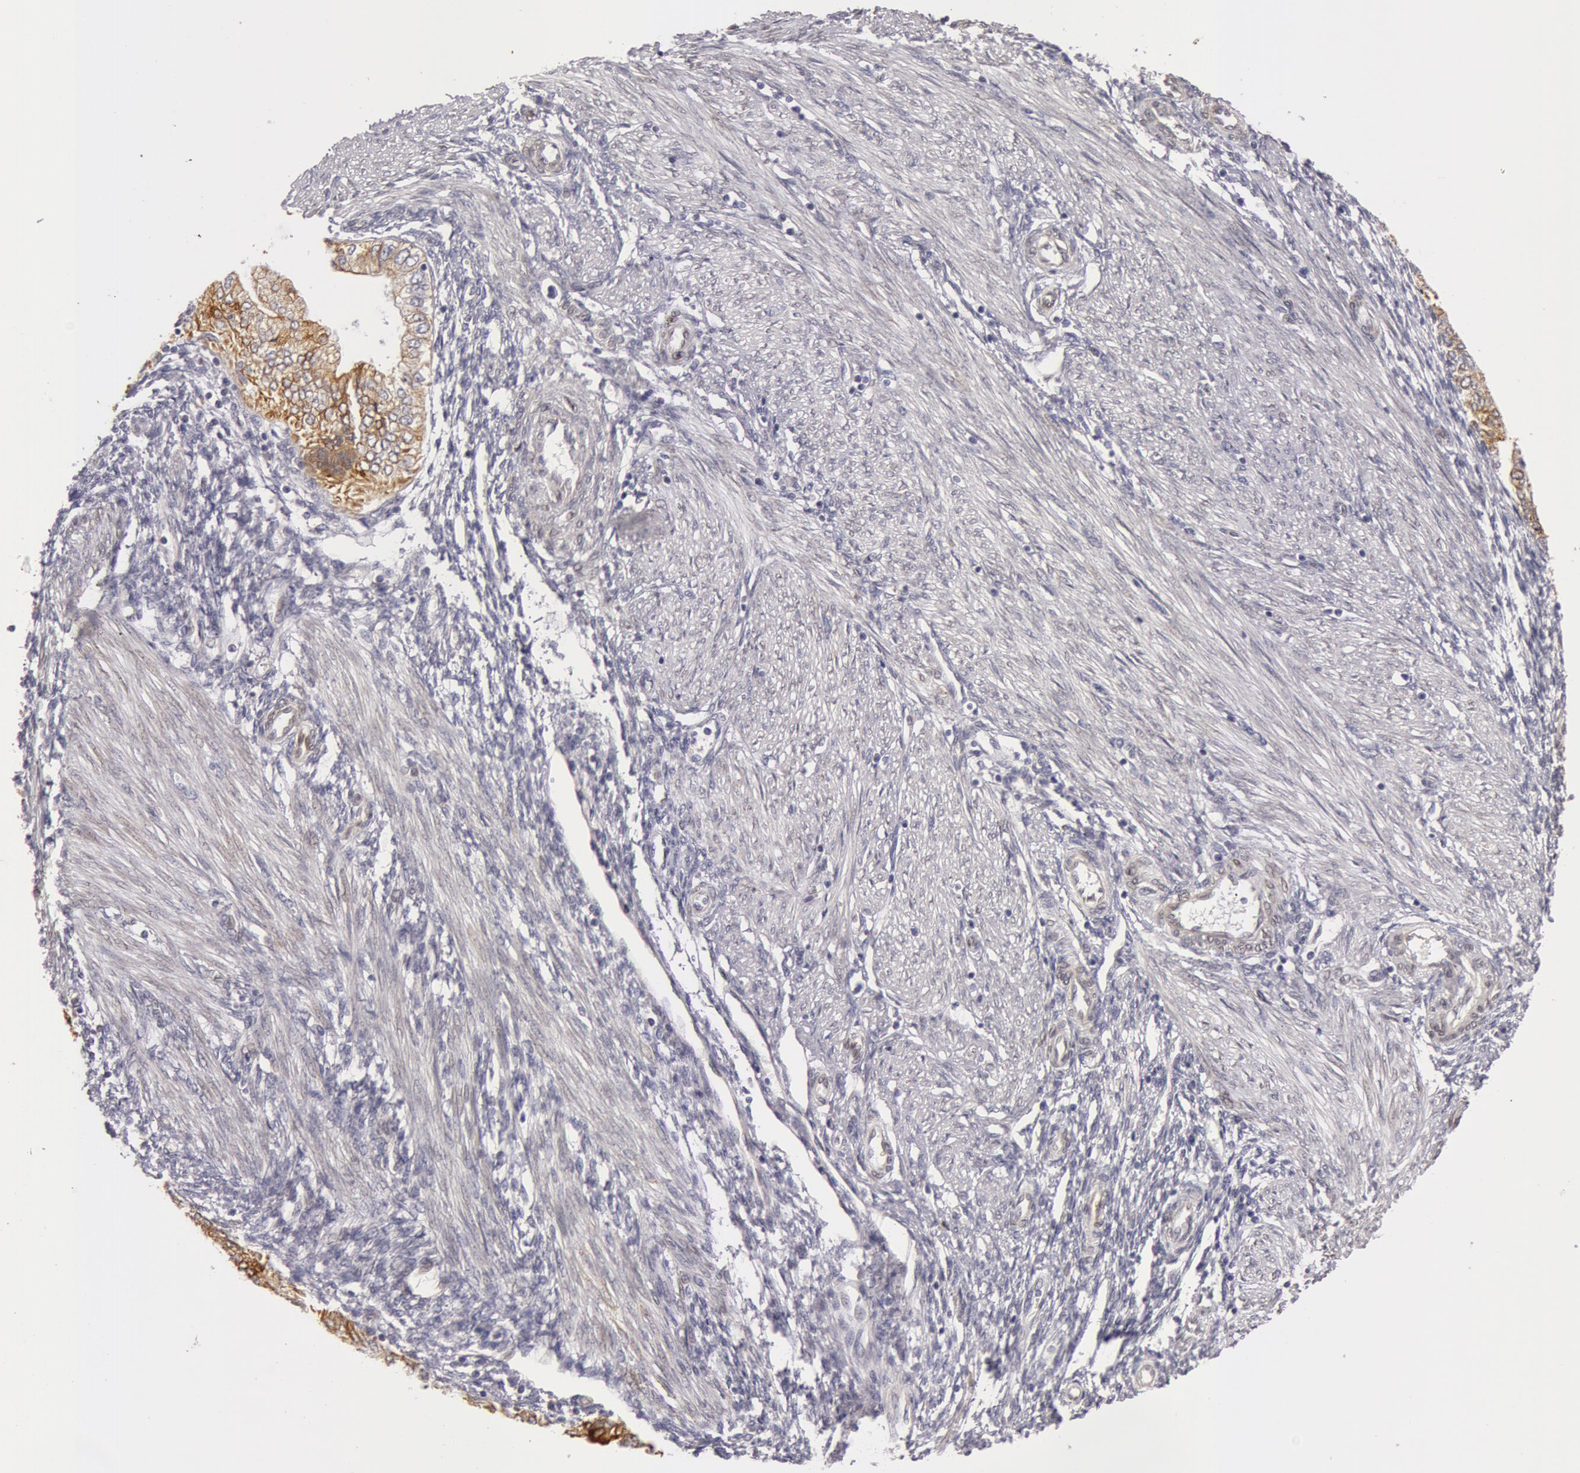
{"staining": {"intensity": "moderate", "quantity": ">75%", "location": "cytoplasmic/membranous"}, "tissue": "endometrial cancer", "cell_type": "Tumor cells", "image_type": "cancer", "snomed": [{"axis": "morphology", "description": "Adenocarcinoma, NOS"}, {"axis": "topography", "description": "Endometrium"}], "caption": "A high-resolution histopathology image shows IHC staining of endometrial cancer, which shows moderate cytoplasmic/membranous positivity in approximately >75% of tumor cells. (Brightfield microscopy of DAB IHC at high magnification).", "gene": "KRT18", "patient": {"sex": "female", "age": 51}}